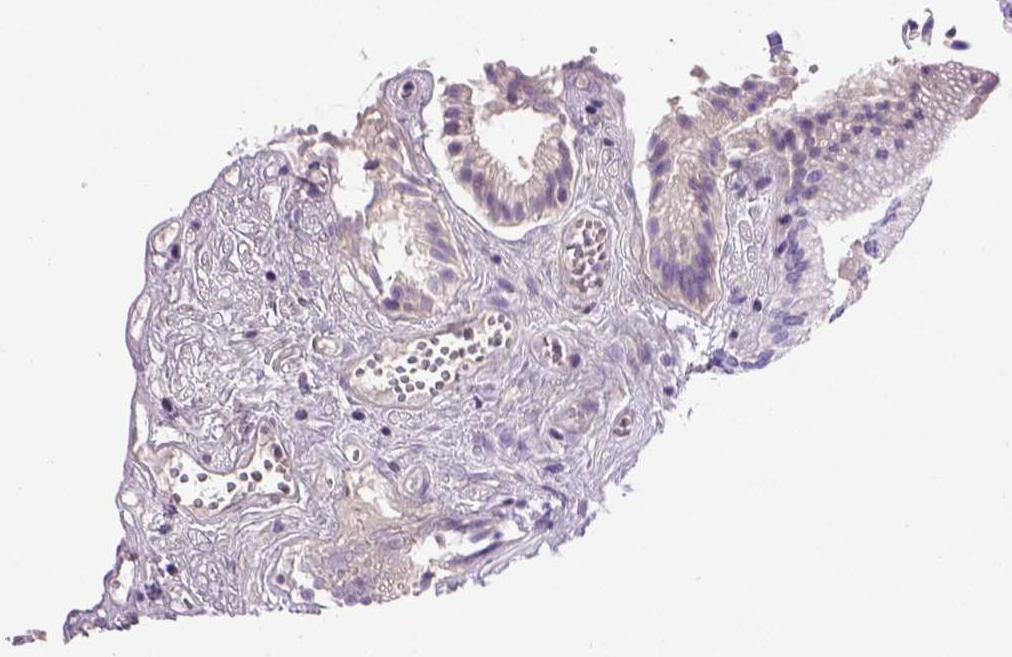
{"staining": {"intensity": "negative", "quantity": "none", "location": "none"}, "tissue": "gallbladder", "cell_type": "Glandular cells", "image_type": "normal", "snomed": [{"axis": "morphology", "description": "Normal tissue, NOS"}, {"axis": "topography", "description": "Gallbladder"}, {"axis": "topography", "description": "Peripheral nerve tissue"}], "caption": "This is an IHC photomicrograph of benign human gallbladder. There is no expression in glandular cells.", "gene": "FAM81B", "patient": {"sex": "male", "age": 17}}